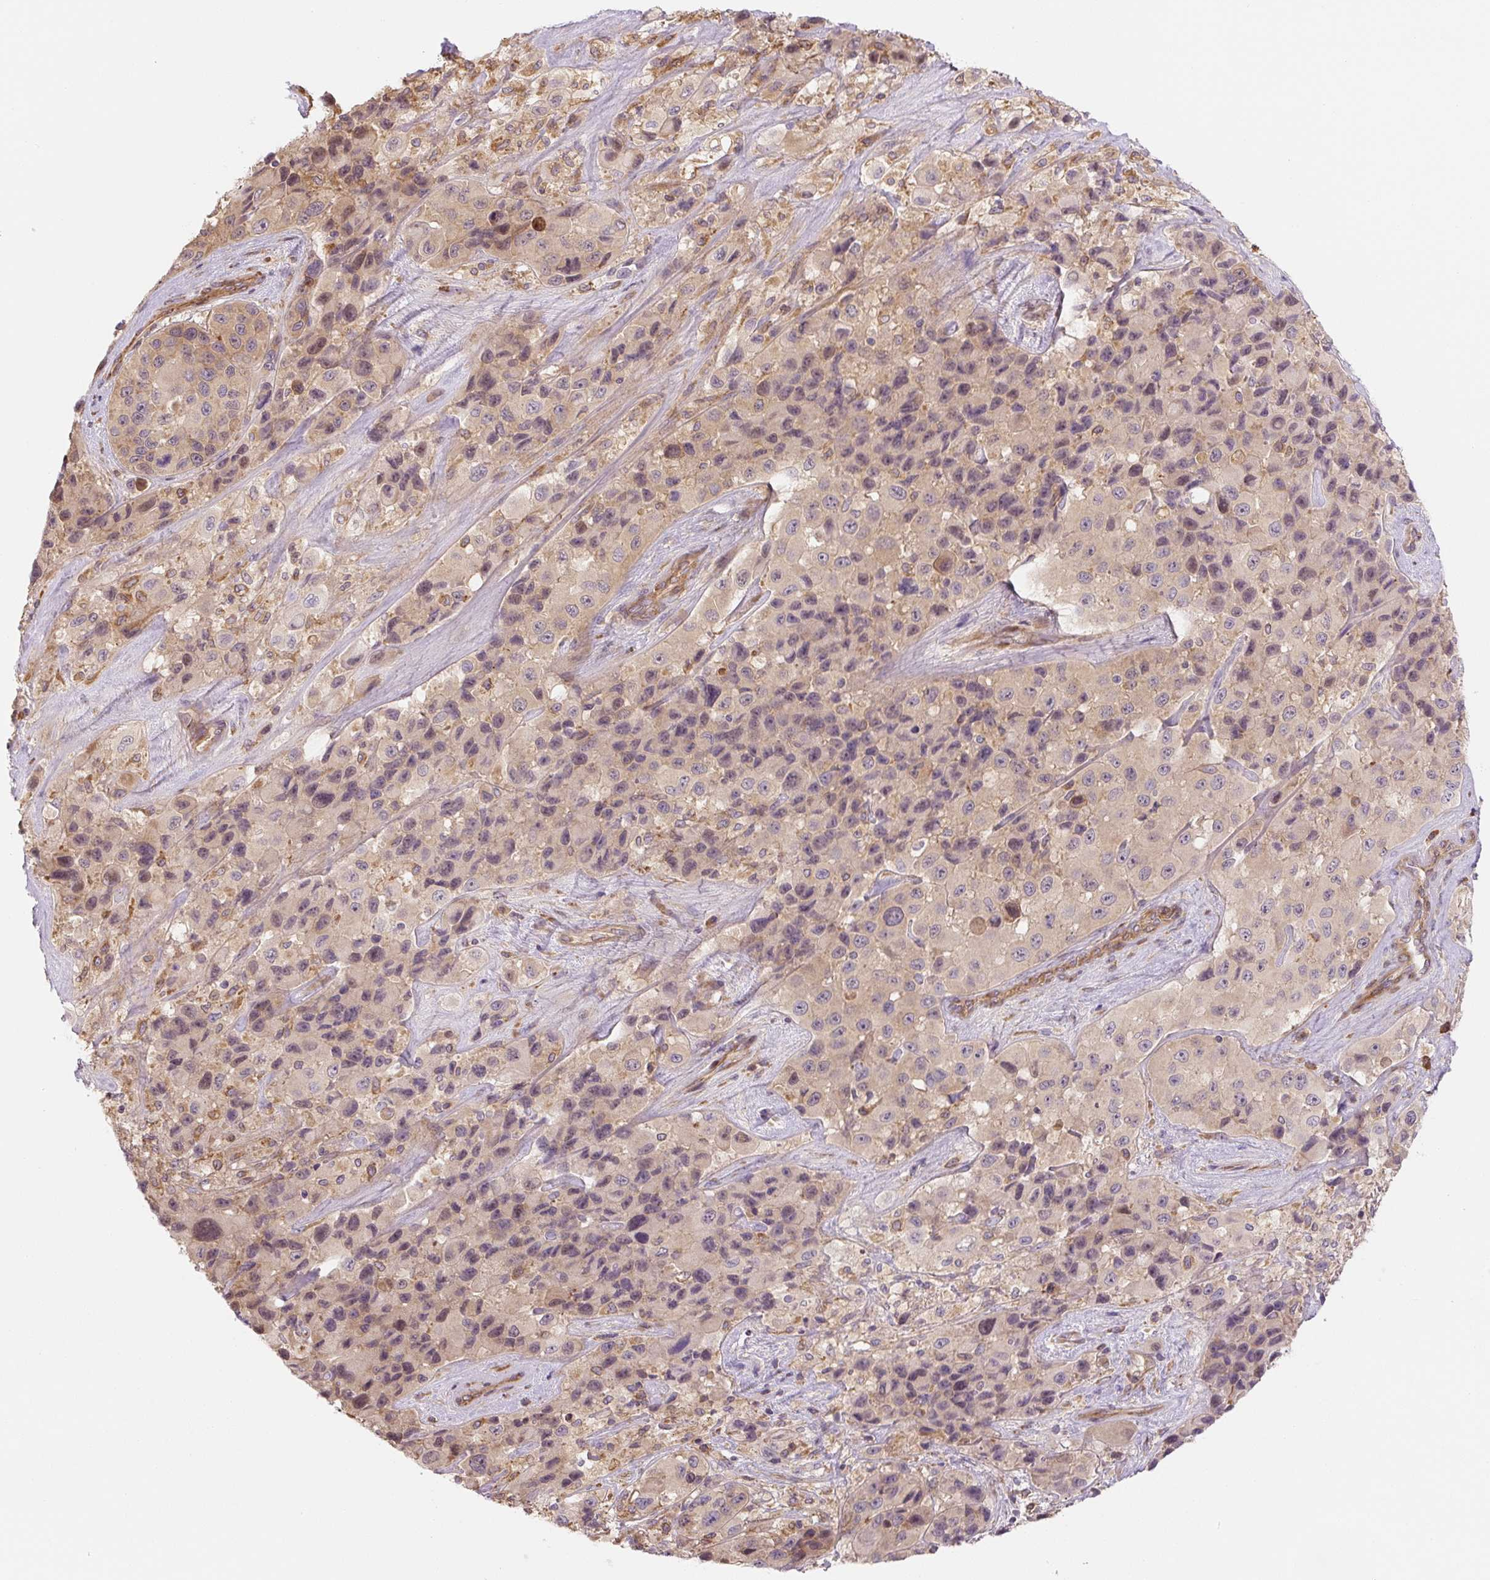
{"staining": {"intensity": "negative", "quantity": "none", "location": "none"}, "tissue": "melanoma", "cell_type": "Tumor cells", "image_type": "cancer", "snomed": [{"axis": "morphology", "description": "Malignant melanoma, Metastatic site"}, {"axis": "topography", "description": "Lymph node"}], "caption": "This micrograph is of melanoma stained with immunohistochemistry to label a protein in brown with the nuclei are counter-stained blue. There is no staining in tumor cells. (Stains: DAB immunohistochemistry with hematoxylin counter stain, Microscopy: brightfield microscopy at high magnification).", "gene": "RASA1", "patient": {"sex": "female", "age": 65}}